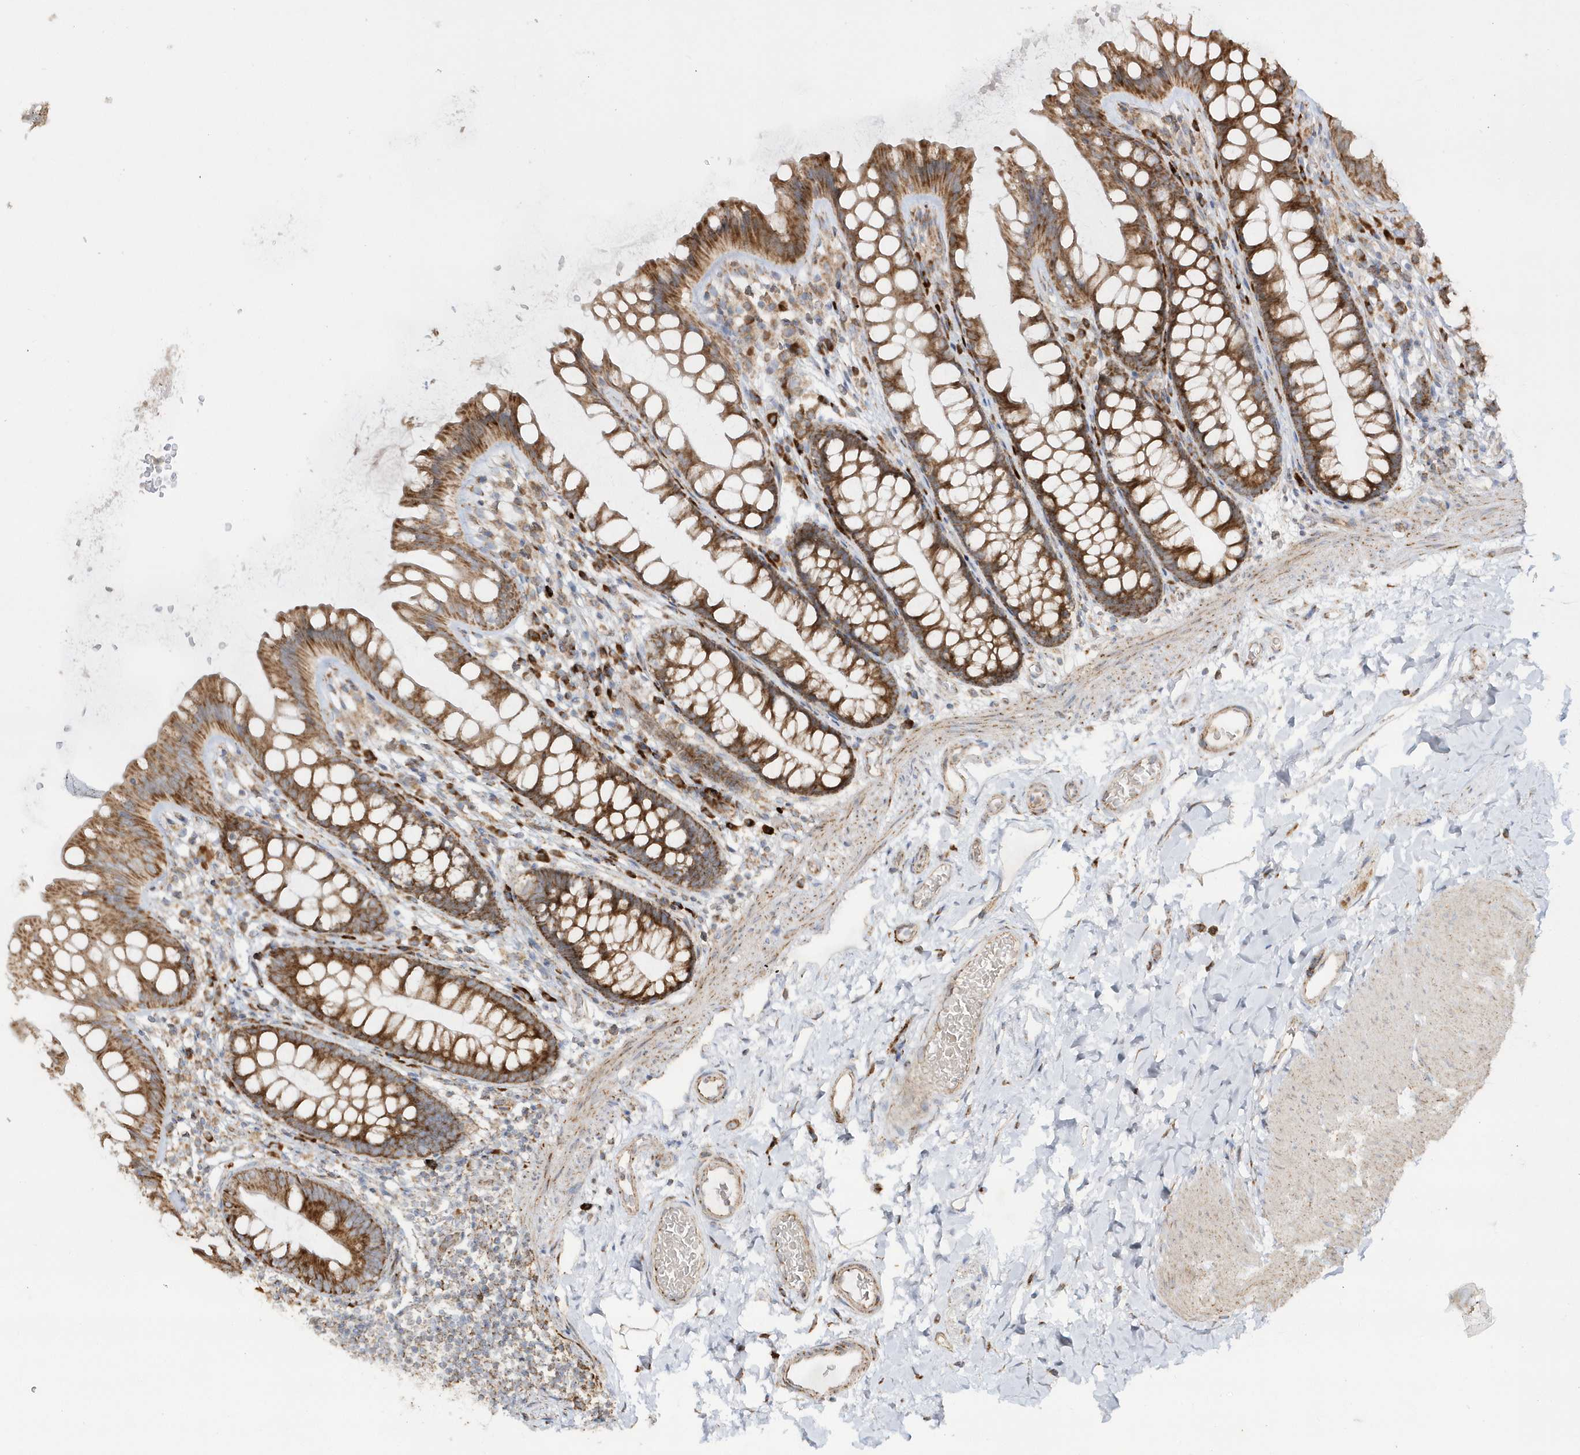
{"staining": {"intensity": "moderate", "quantity": ">75%", "location": "cytoplasmic/membranous"}, "tissue": "colon", "cell_type": "Endothelial cells", "image_type": "normal", "snomed": [{"axis": "morphology", "description": "Normal tissue, NOS"}, {"axis": "topography", "description": "Colon"}], "caption": "Immunohistochemistry (DAB) staining of benign human colon displays moderate cytoplasmic/membranous protein staining in about >75% of endothelial cells.", "gene": "SH3BP2", "patient": {"sex": "female", "age": 62}}